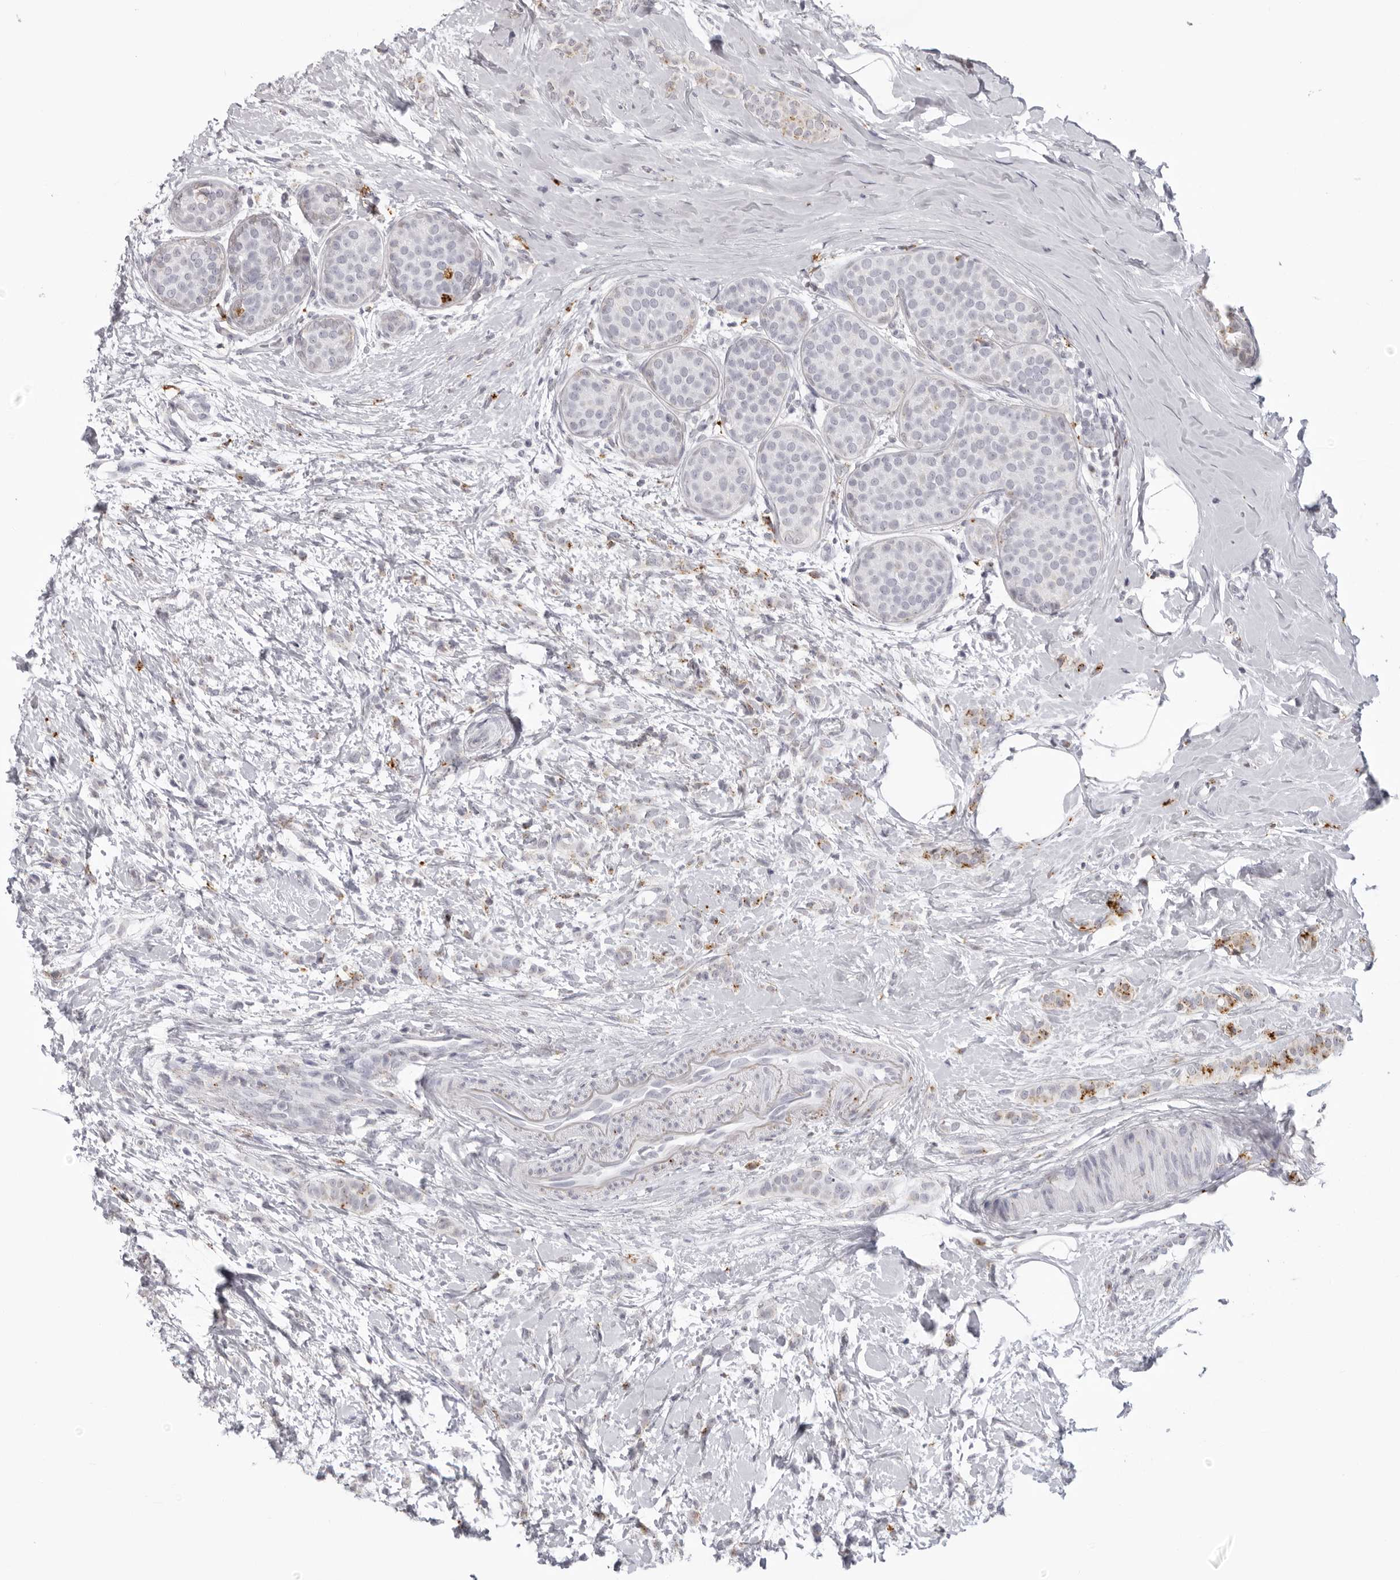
{"staining": {"intensity": "negative", "quantity": "none", "location": "none"}, "tissue": "breast cancer", "cell_type": "Tumor cells", "image_type": "cancer", "snomed": [{"axis": "morphology", "description": "Lobular carcinoma, in situ"}, {"axis": "morphology", "description": "Lobular carcinoma"}, {"axis": "topography", "description": "Breast"}], "caption": "The image exhibits no significant staining in tumor cells of lobular carcinoma (breast).", "gene": "IL25", "patient": {"sex": "female", "age": 41}}